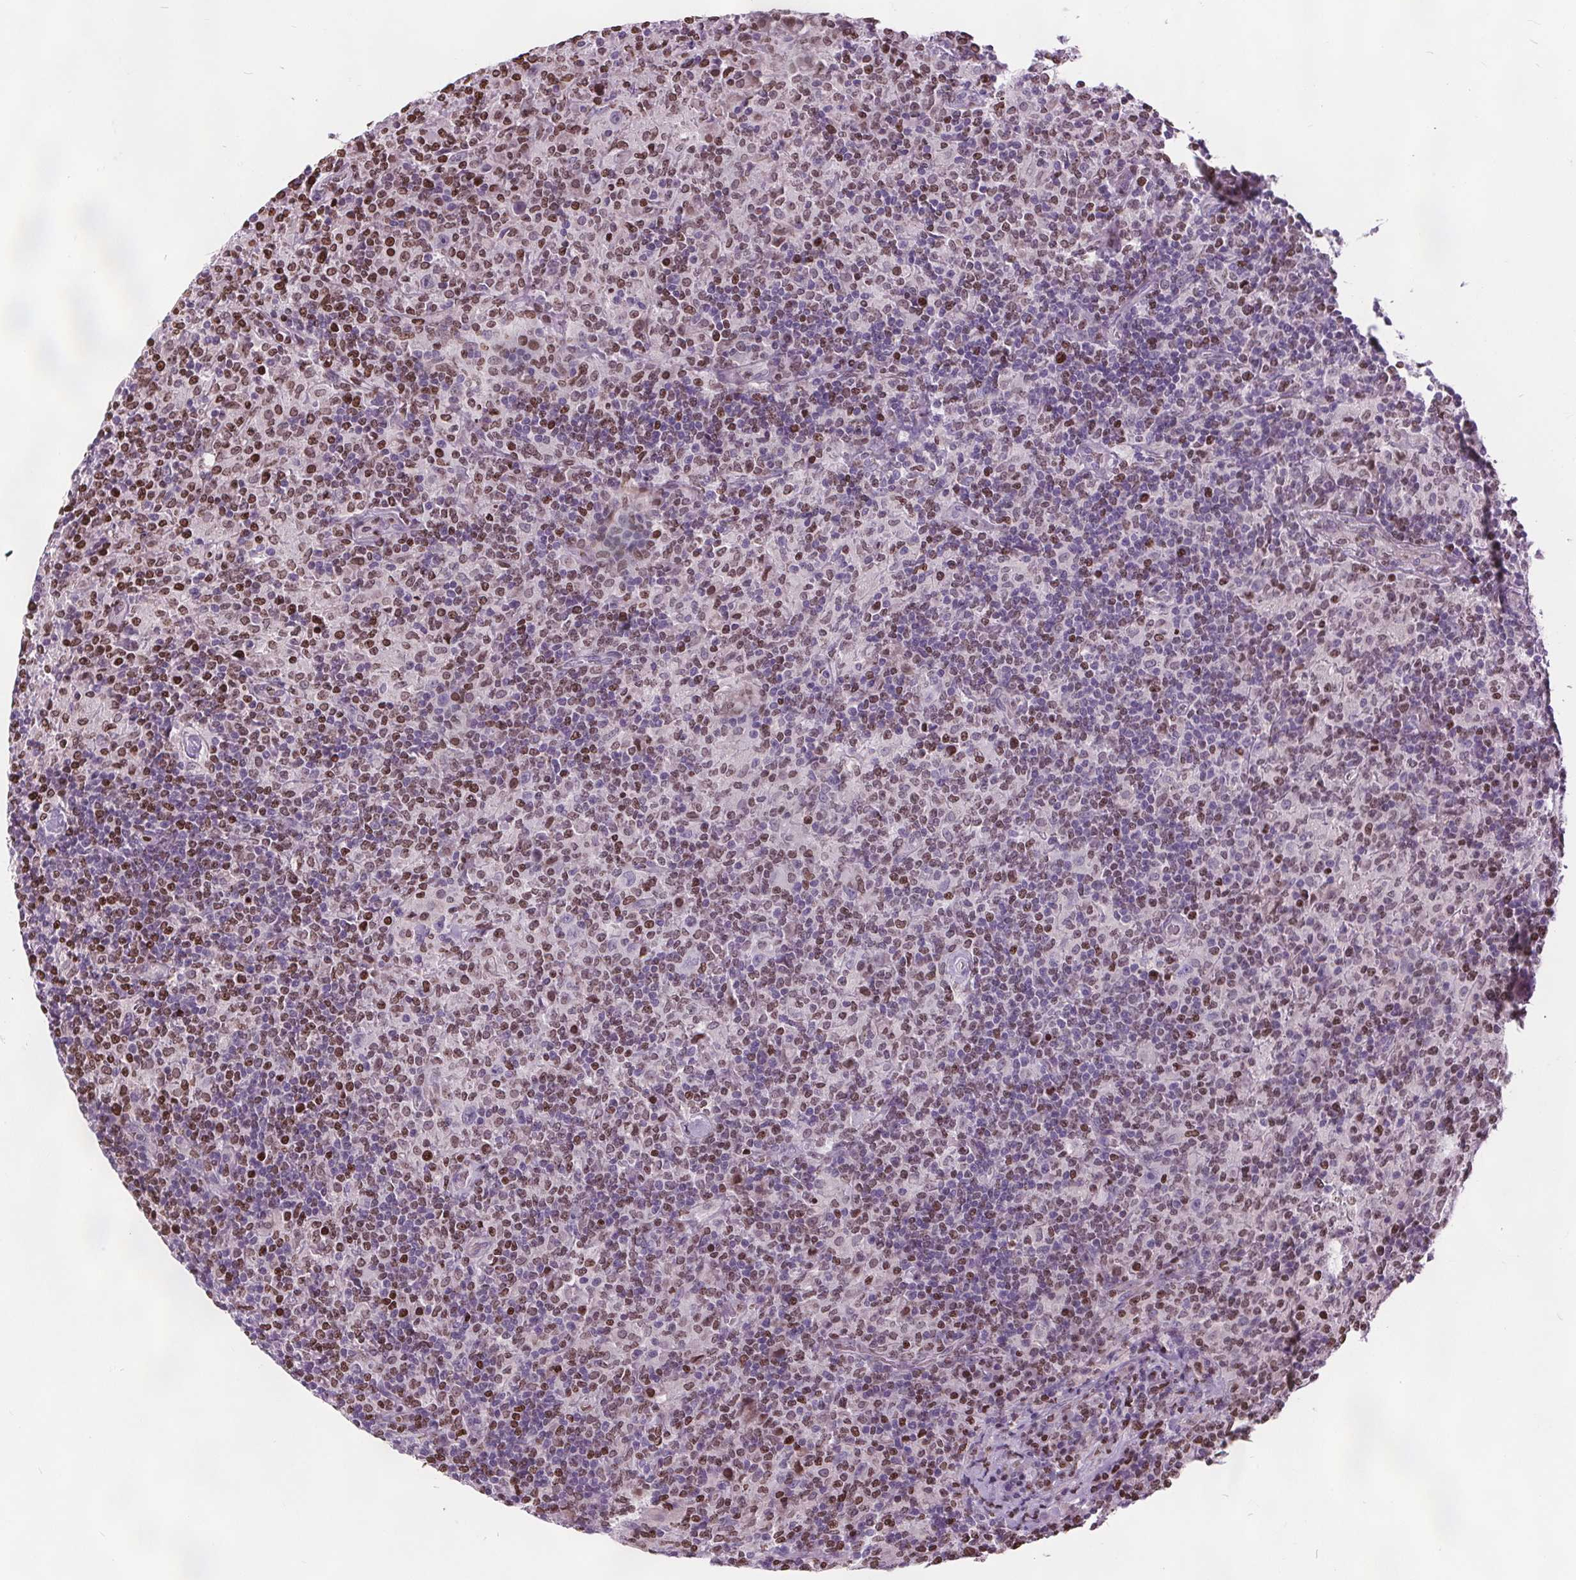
{"staining": {"intensity": "negative", "quantity": "none", "location": "none"}, "tissue": "lymphoma", "cell_type": "Tumor cells", "image_type": "cancer", "snomed": [{"axis": "morphology", "description": "Hodgkin's disease, NOS"}, {"axis": "topography", "description": "Lymph node"}], "caption": "Immunohistochemical staining of human Hodgkin's disease demonstrates no significant staining in tumor cells.", "gene": "ISLR2", "patient": {"sex": "male", "age": 70}}